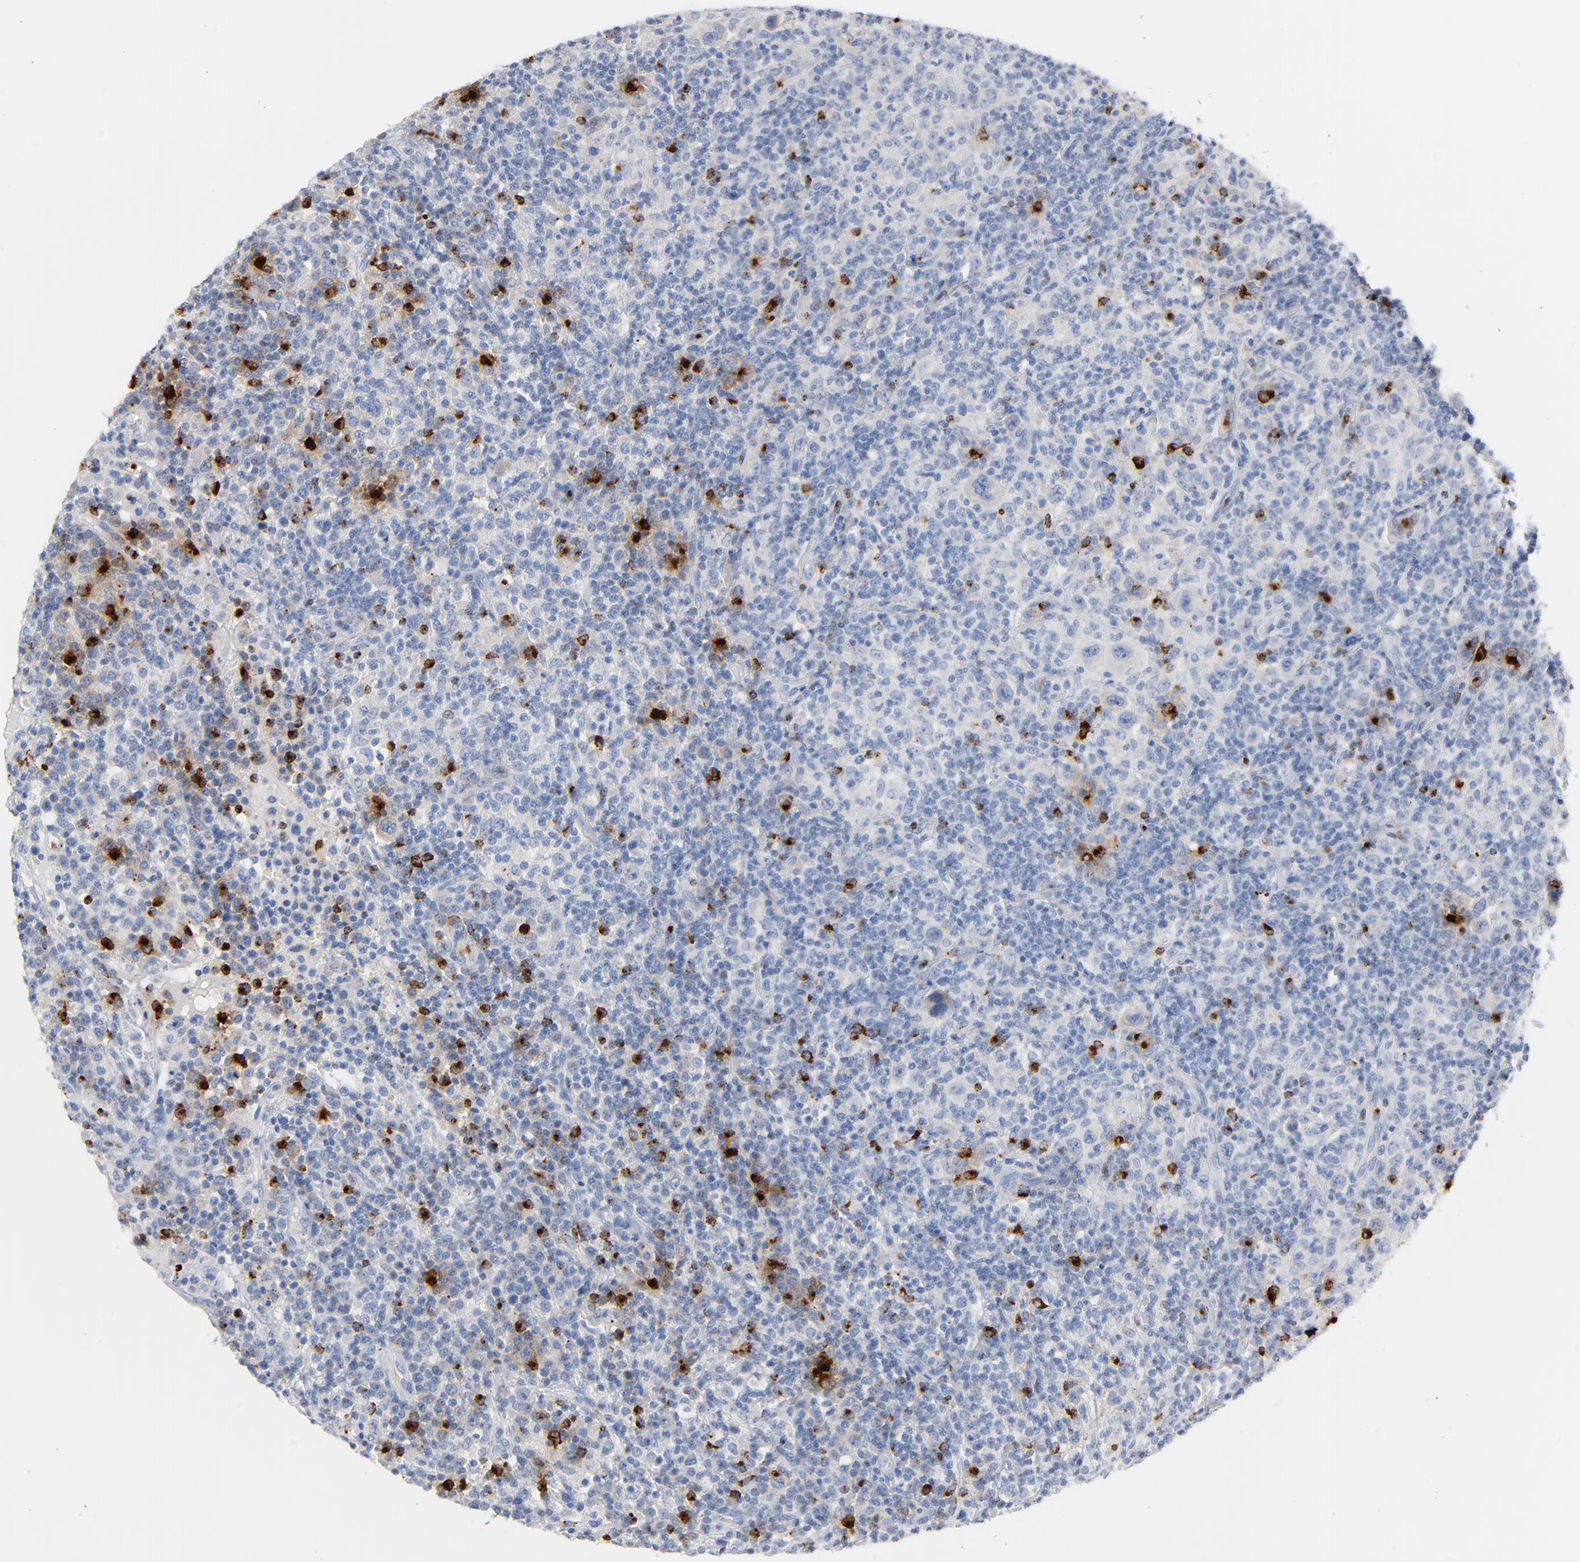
{"staining": {"intensity": "weak", "quantity": "<25%", "location": "cytoplasmic/membranous"}, "tissue": "lymphoma", "cell_type": "Tumor cells", "image_type": "cancer", "snomed": [{"axis": "morphology", "description": "Hodgkin's disease, NOS"}, {"axis": "topography", "description": "Lymph node"}], "caption": "IHC photomicrograph of neoplastic tissue: human Hodgkin's disease stained with DAB shows no significant protein expression in tumor cells.", "gene": "GZMB", "patient": {"sex": "female", "age": 25}}